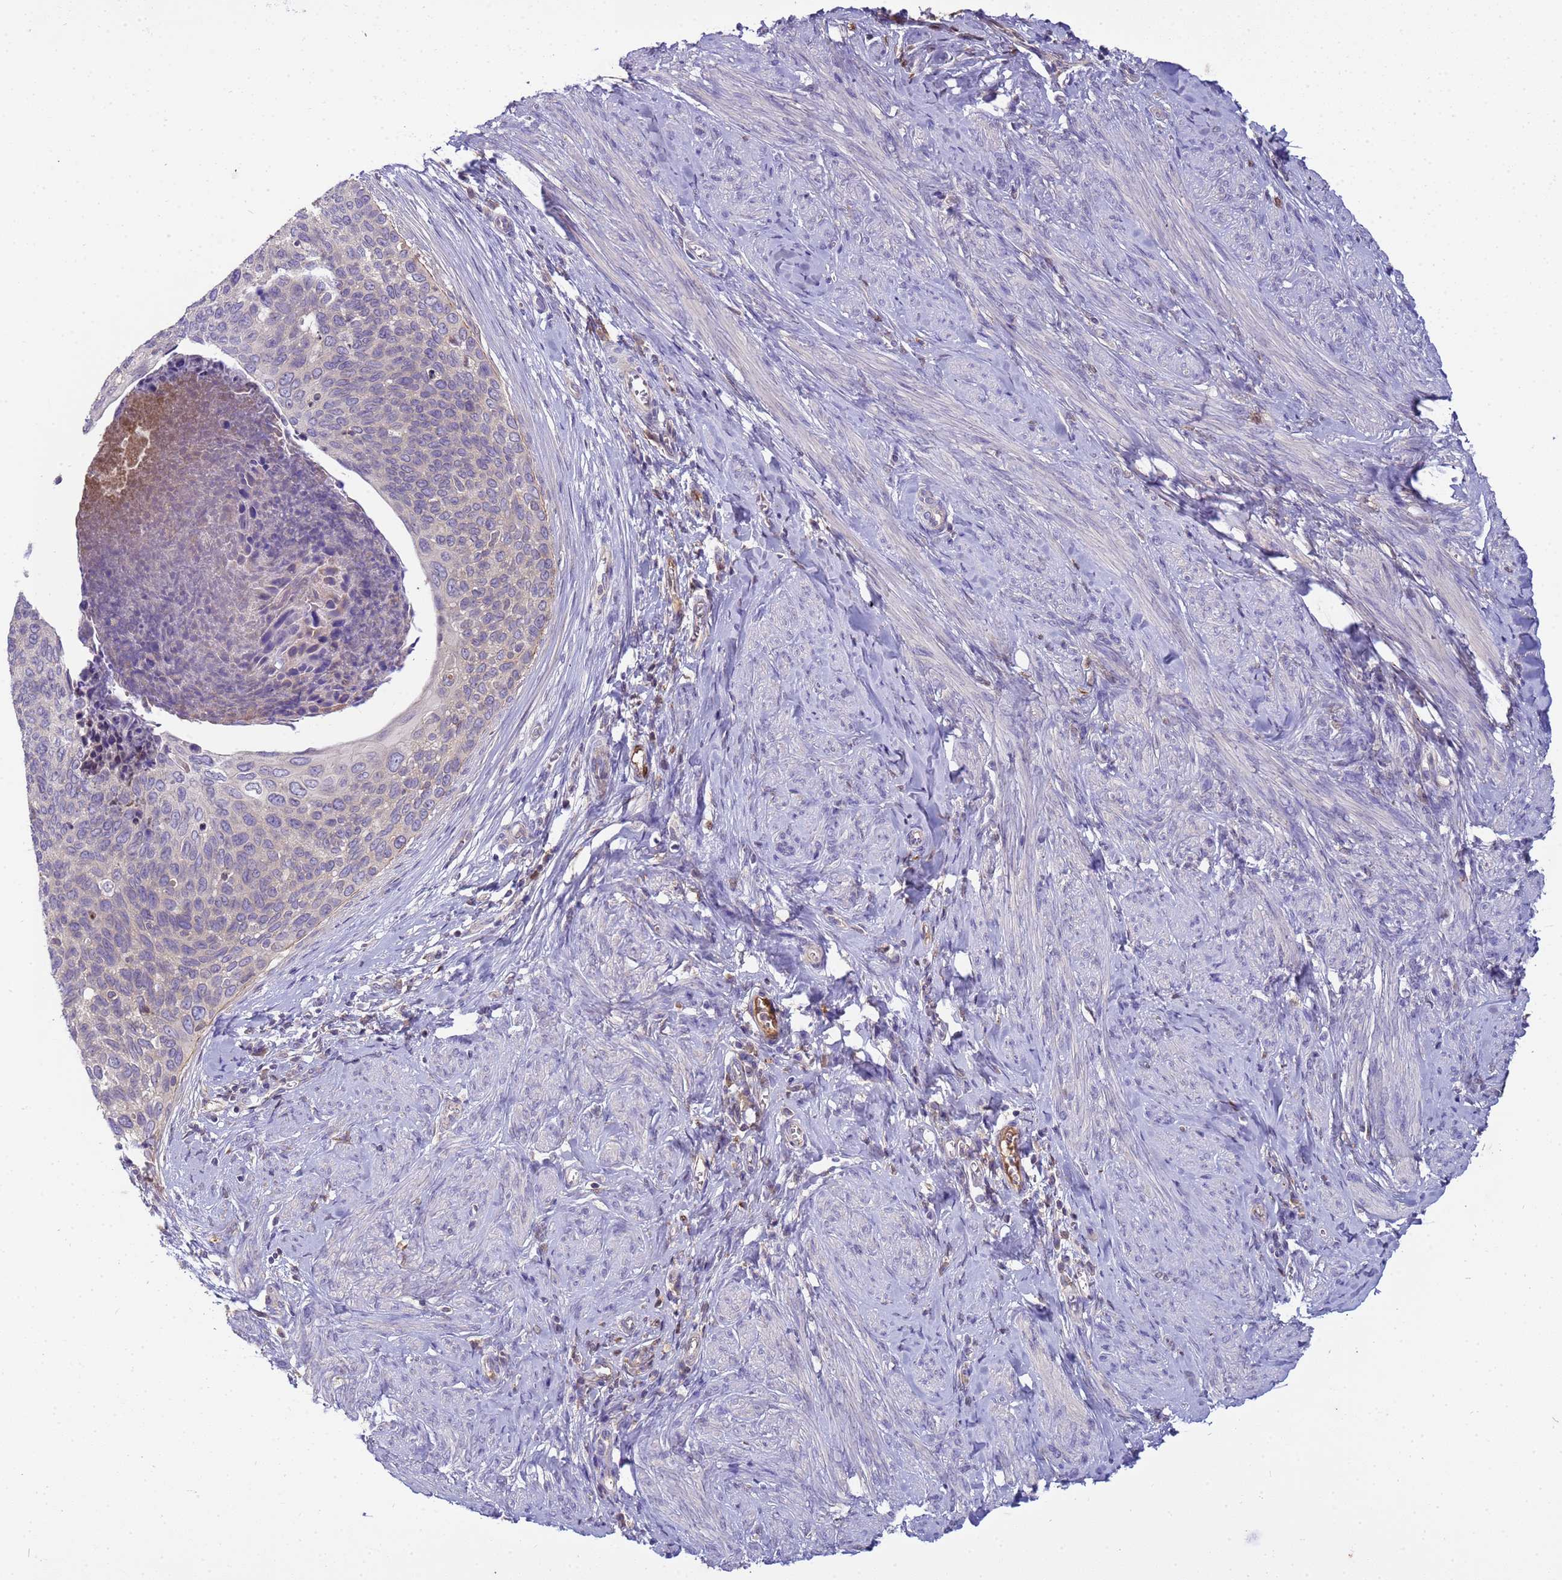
{"staining": {"intensity": "negative", "quantity": "none", "location": "none"}, "tissue": "cervical cancer", "cell_type": "Tumor cells", "image_type": "cancer", "snomed": [{"axis": "morphology", "description": "Squamous cell carcinoma, NOS"}, {"axis": "topography", "description": "Cervix"}], "caption": "Immunohistochemistry histopathology image of neoplastic tissue: human cervical squamous cell carcinoma stained with DAB demonstrates no significant protein positivity in tumor cells.", "gene": "PLCXD3", "patient": {"sex": "female", "age": 80}}